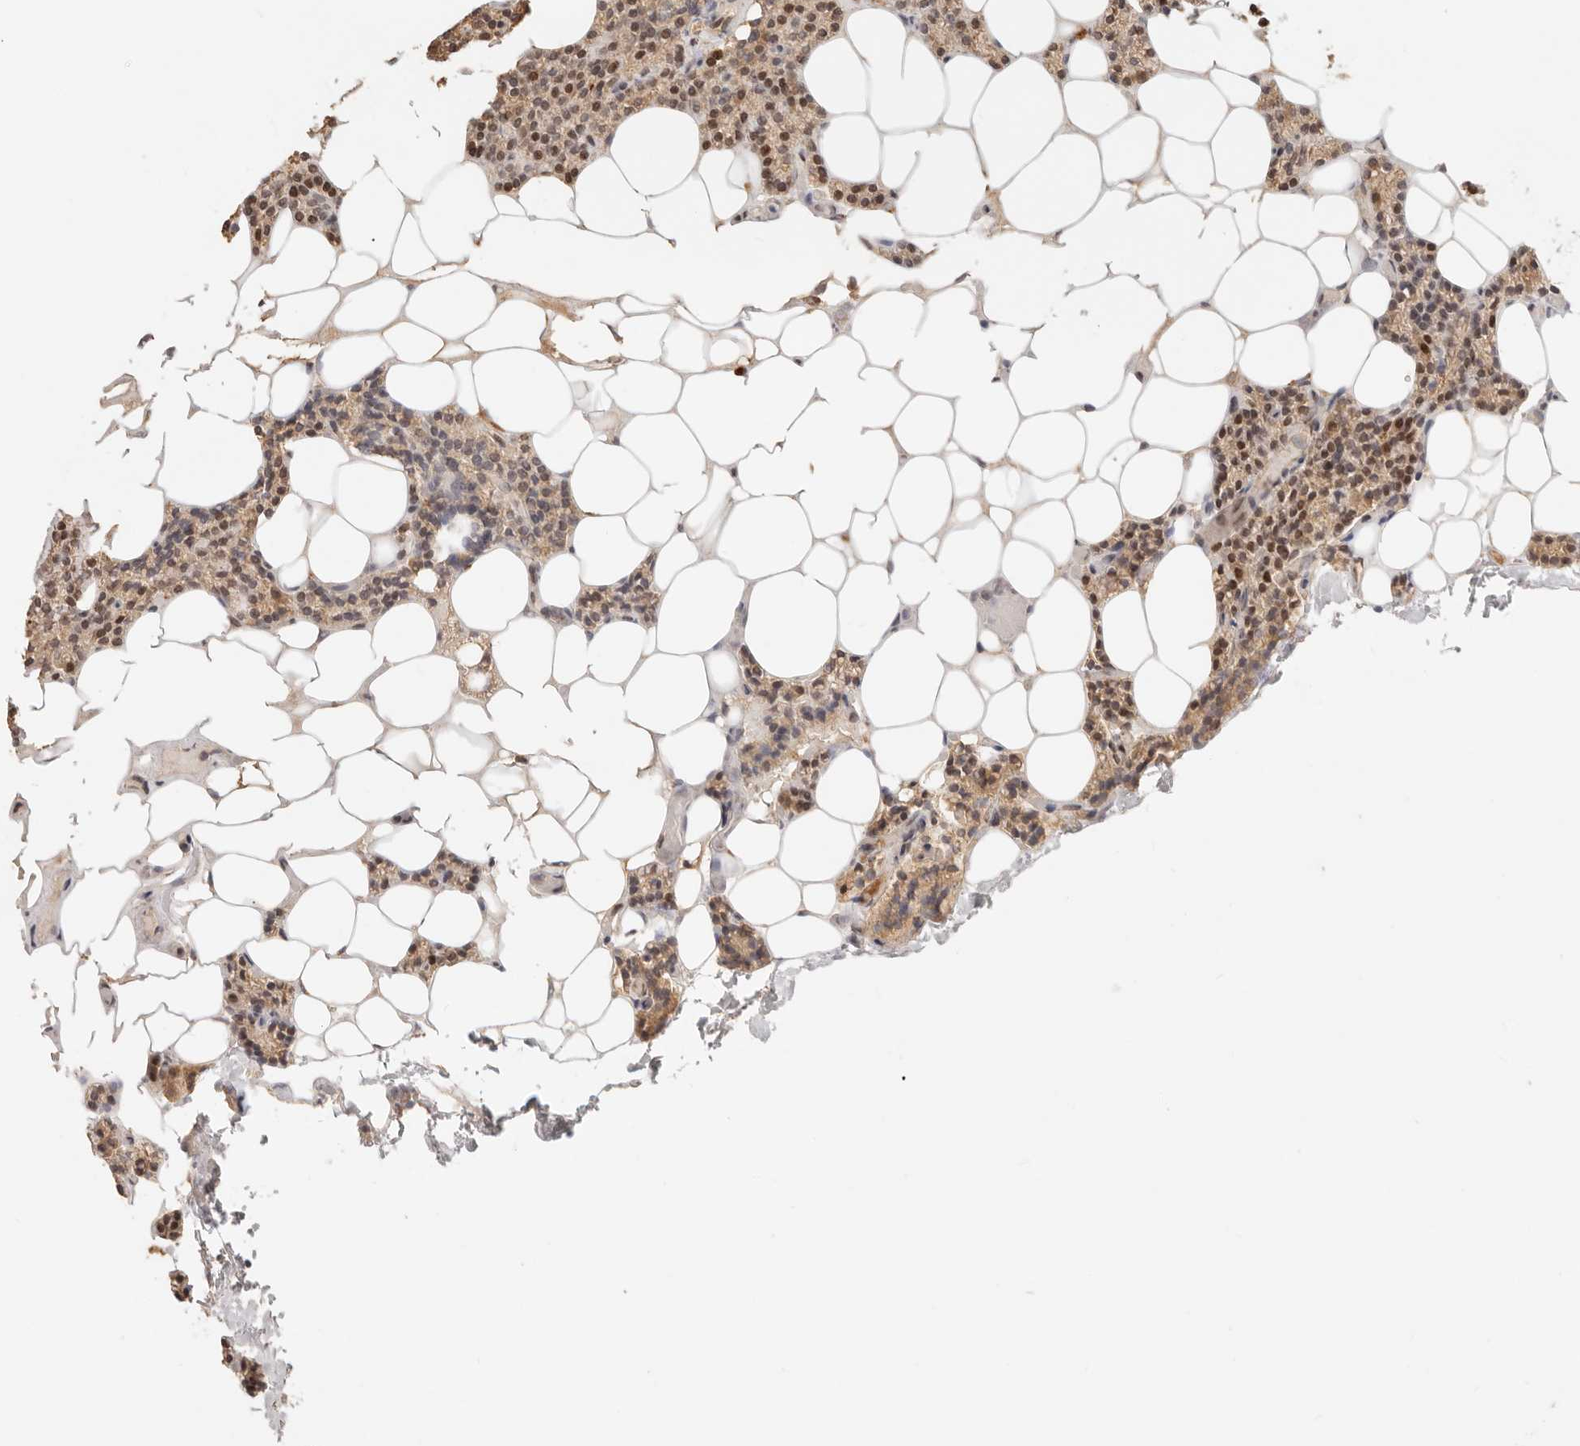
{"staining": {"intensity": "moderate", "quantity": "25%-75%", "location": "nuclear"}, "tissue": "parathyroid gland", "cell_type": "Glandular cells", "image_type": "normal", "snomed": [{"axis": "morphology", "description": "Normal tissue, NOS"}, {"axis": "topography", "description": "Parathyroid gland"}], "caption": "Protein staining of unremarkable parathyroid gland demonstrates moderate nuclear staining in approximately 25%-75% of glandular cells.", "gene": "NPAS2", "patient": {"sex": "male", "age": 75}}